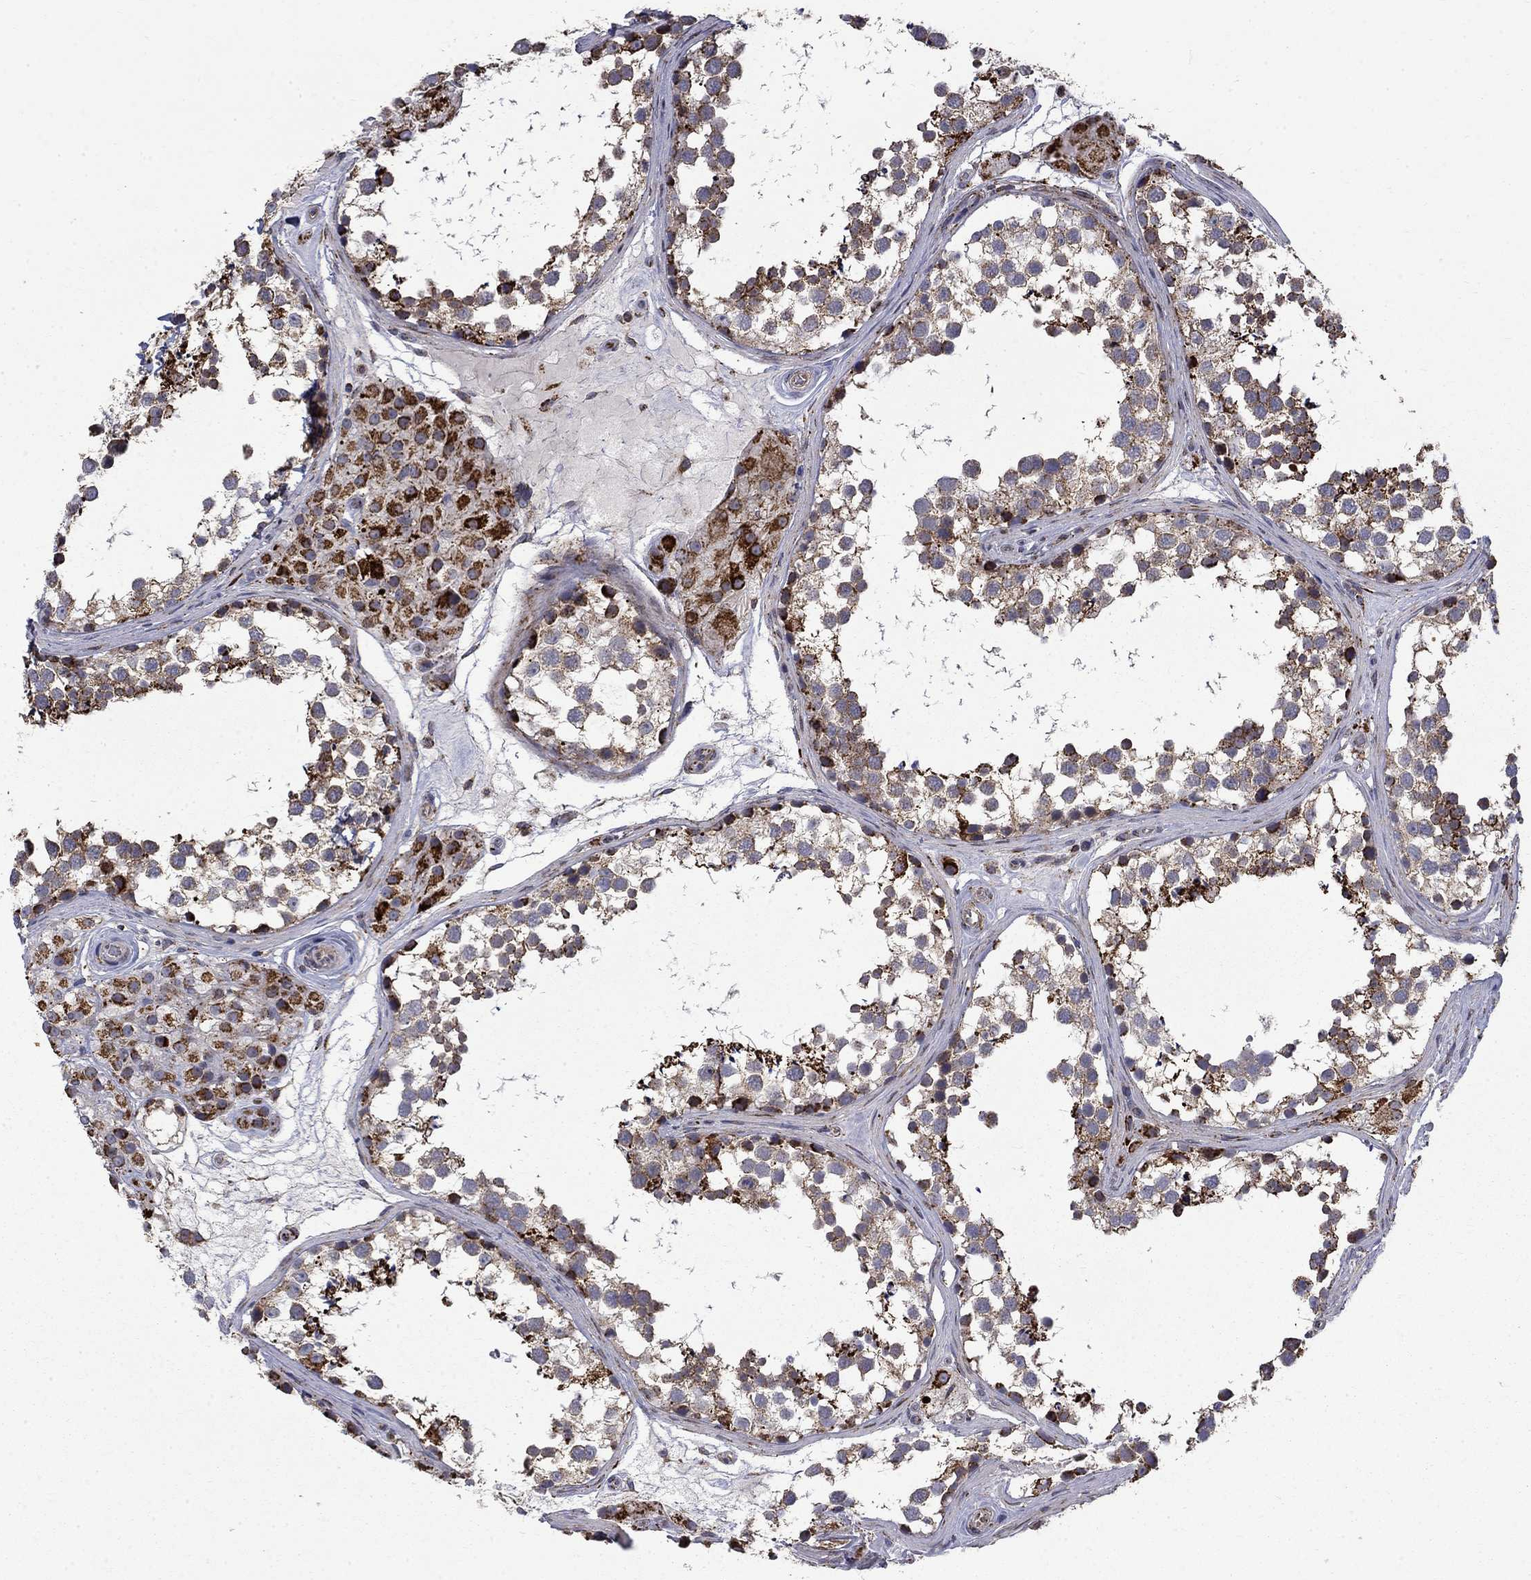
{"staining": {"intensity": "strong", "quantity": "25%-75%", "location": "cytoplasmic/membranous"}, "tissue": "testis", "cell_type": "Cells in seminiferous ducts", "image_type": "normal", "snomed": [{"axis": "morphology", "description": "Normal tissue, NOS"}, {"axis": "morphology", "description": "Seminoma, NOS"}, {"axis": "topography", "description": "Testis"}], "caption": "Immunohistochemistry (IHC) staining of benign testis, which shows high levels of strong cytoplasmic/membranous expression in about 25%-75% of cells in seminiferous ducts indicating strong cytoplasmic/membranous protein staining. The staining was performed using DAB (brown) for protein detection and nuclei were counterstained in hematoxylin (blue).", "gene": "PCBP3", "patient": {"sex": "male", "age": 65}}